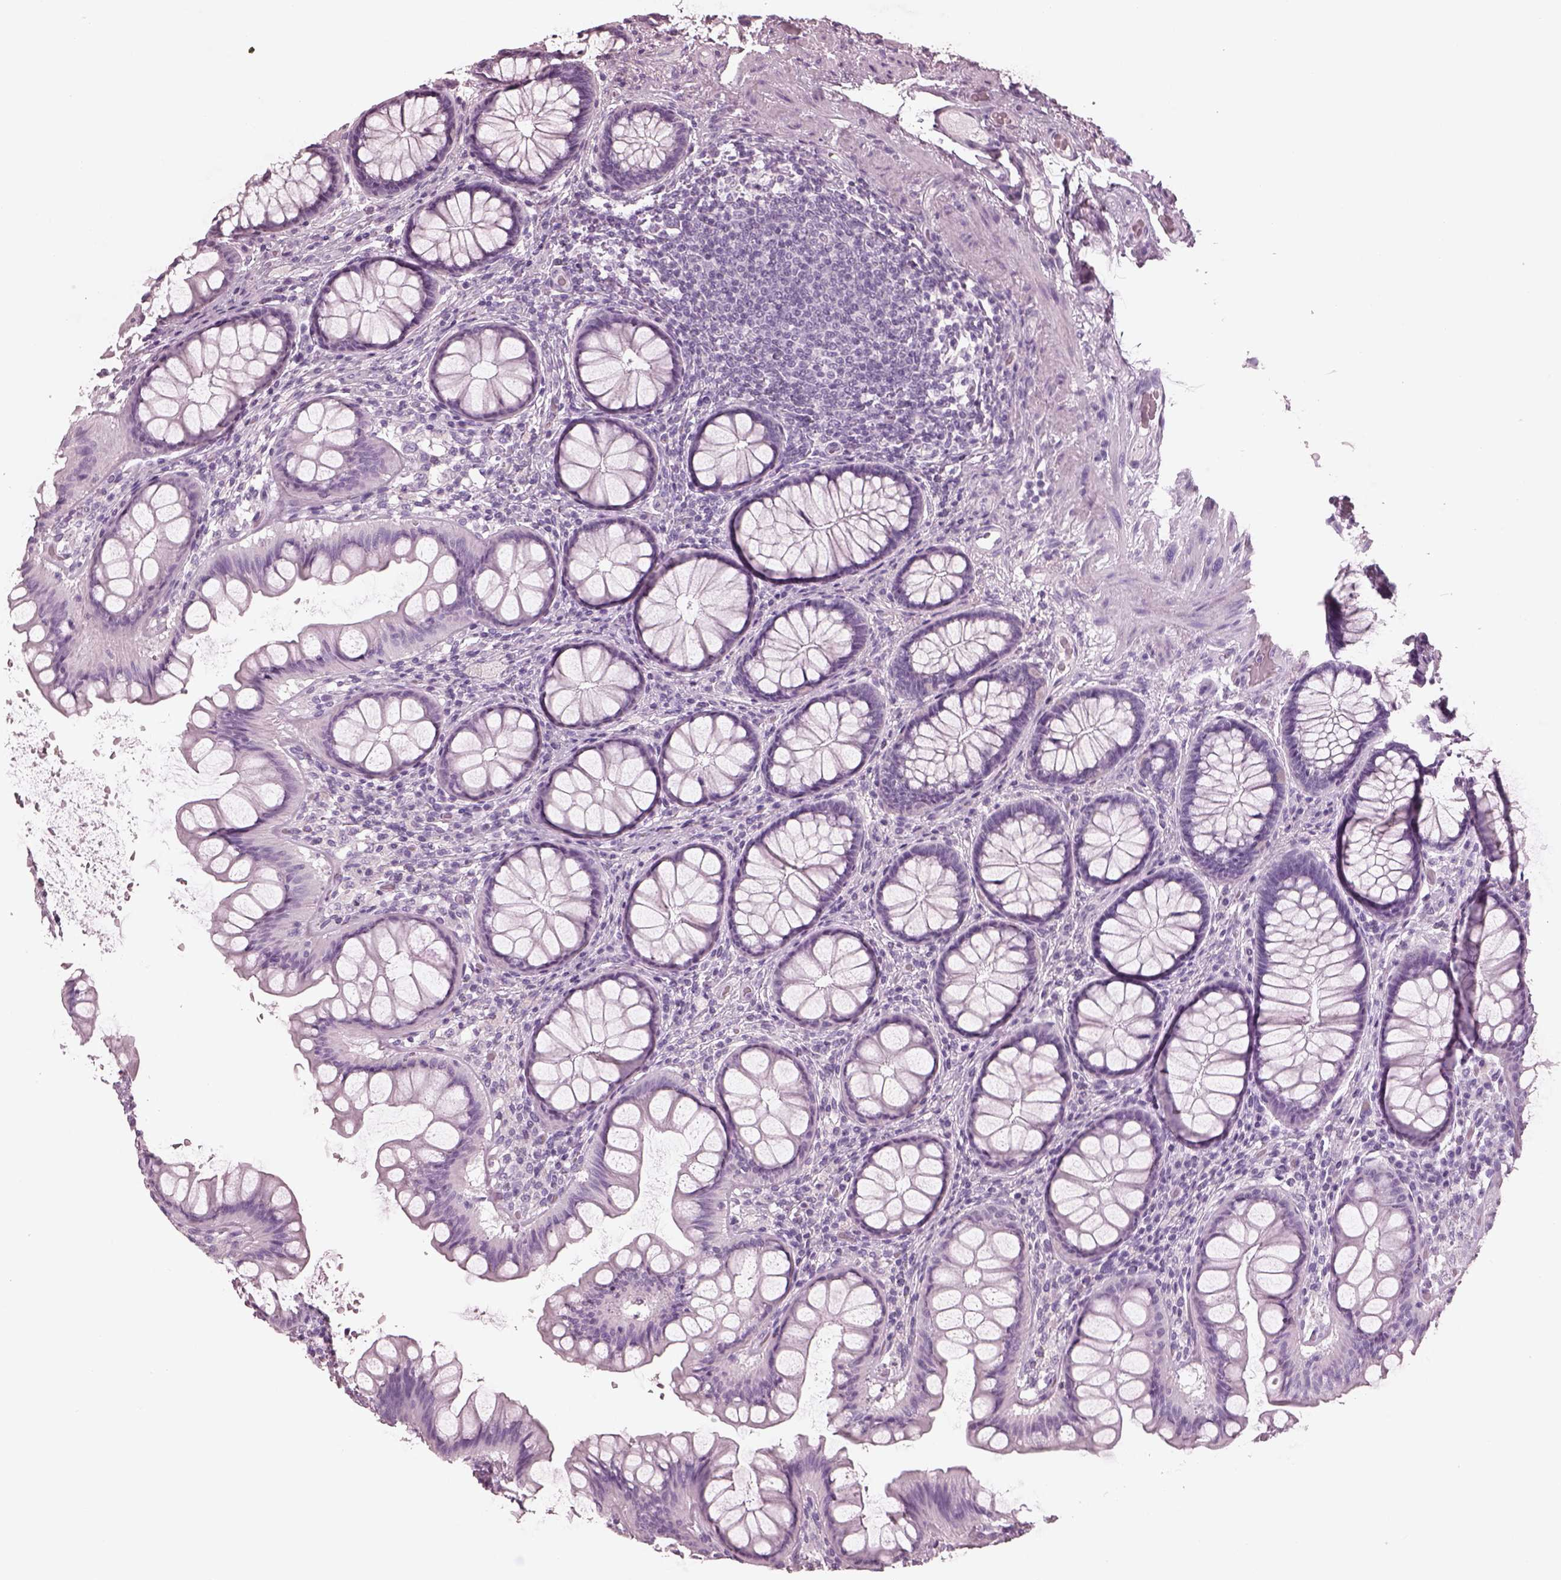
{"staining": {"intensity": "negative", "quantity": "none", "location": "none"}, "tissue": "colon", "cell_type": "Endothelial cells", "image_type": "normal", "snomed": [{"axis": "morphology", "description": "Normal tissue, NOS"}, {"axis": "topography", "description": "Colon"}], "caption": "The micrograph reveals no staining of endothelial cells in normal colon.", "gene": "FABP9", "patient": {"sex": "female", "age": 65}}